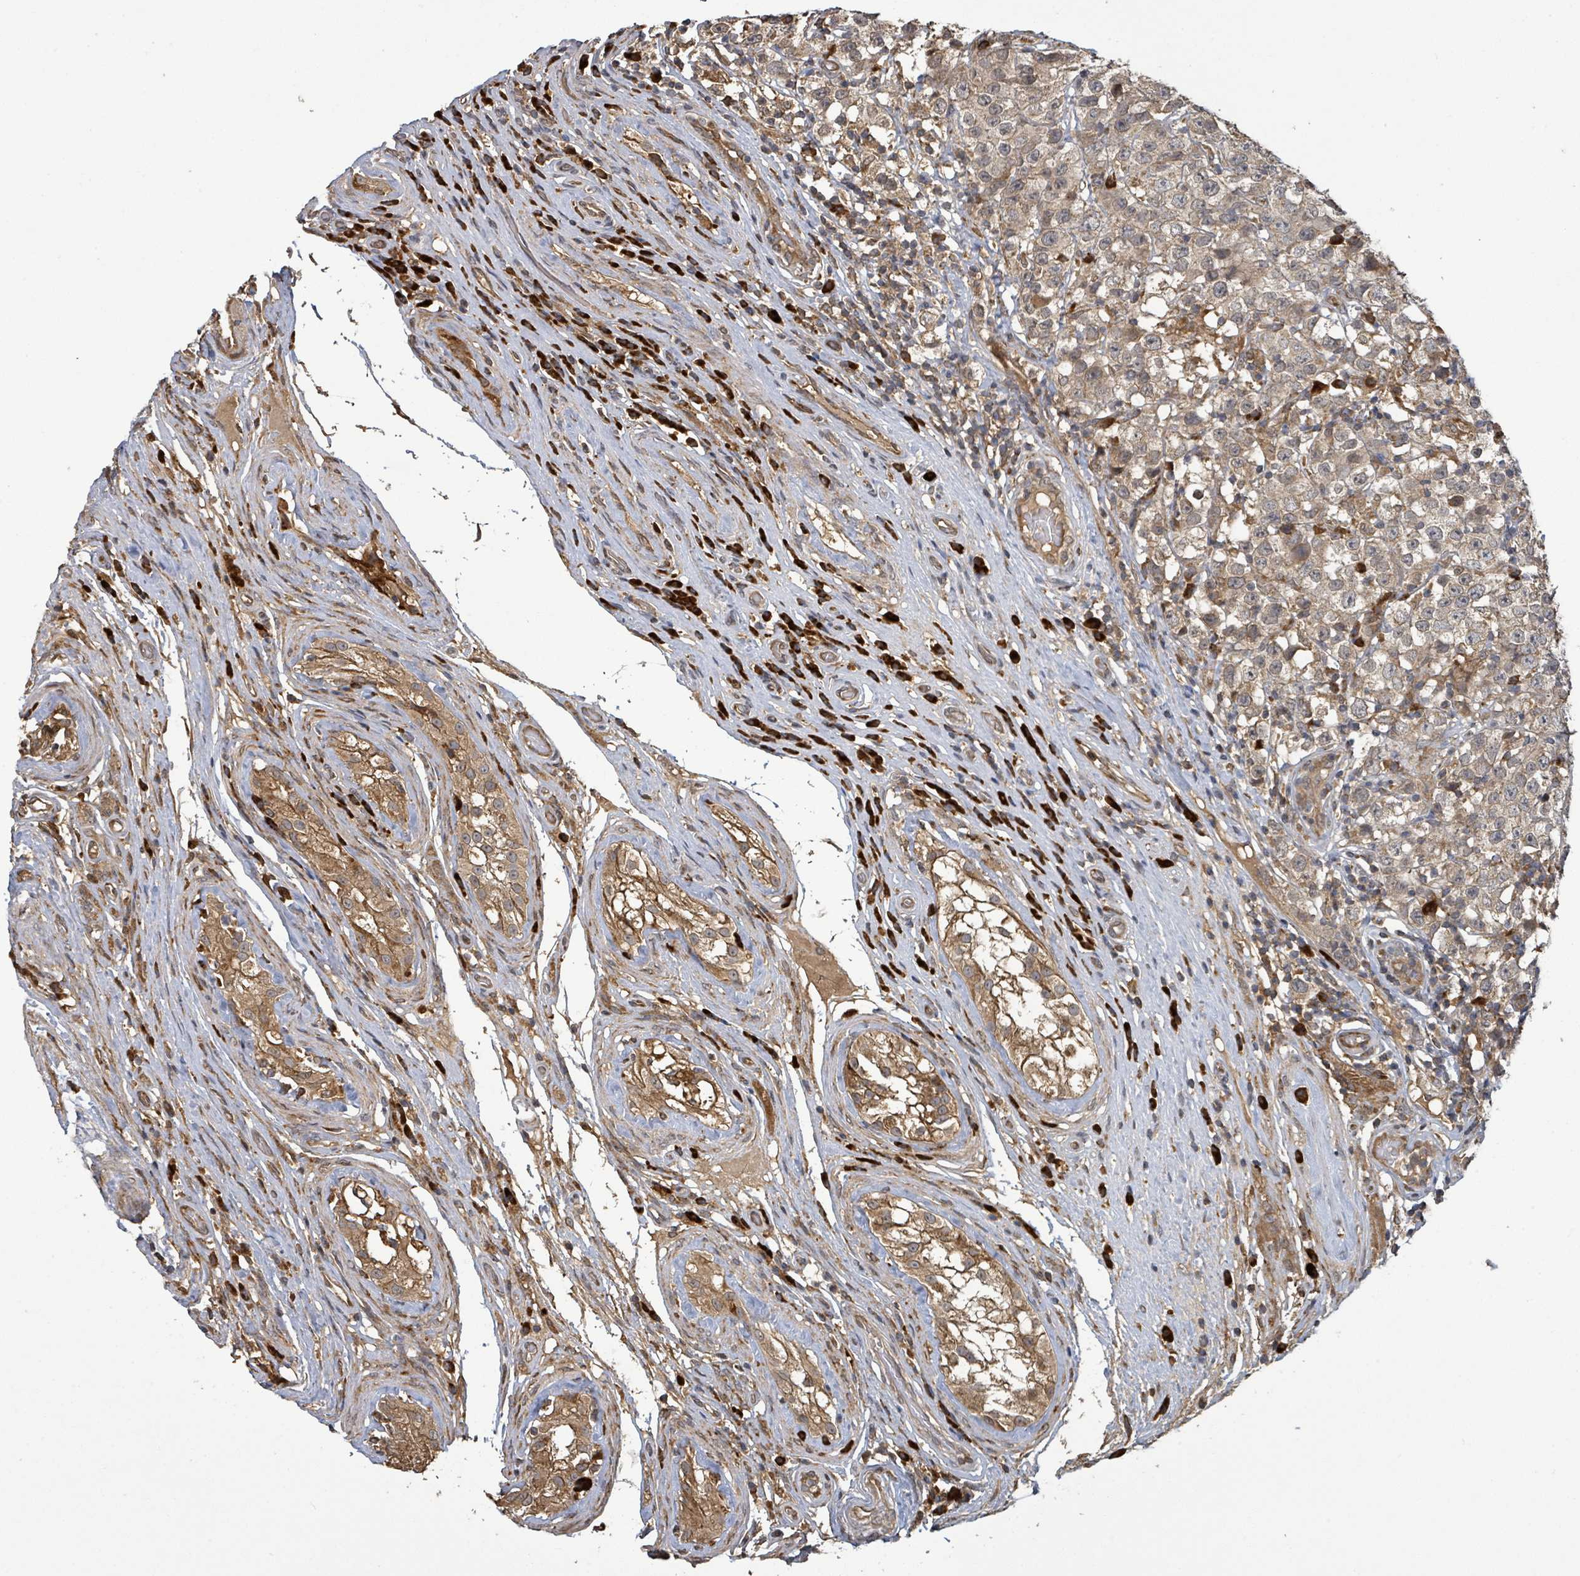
{"staining": {"intensity": "moderate", "quantity": ">75%", "location": "cytoplasmic/membranous"}, "tissue": "testis cancer", "cell_type": "Tumor cells", "image_type": "cancer", "snomed": [{"axis": "morphology", "description": "Seminoma, NOS"}, {"axis": "morphology", "description": "Carcinoma, Embryonal, NOS"}, {"axis": "topography", "description": "Testis"}], "caption": "Moderate cytoplasmic/membranous positivity for a protein is seen in about >75% of tumor cells of testis cancer (seminoma) using immunohistochemistry (IHC).", "gene": "STARD4", "patient": {"sex": "male", "age": 41}}